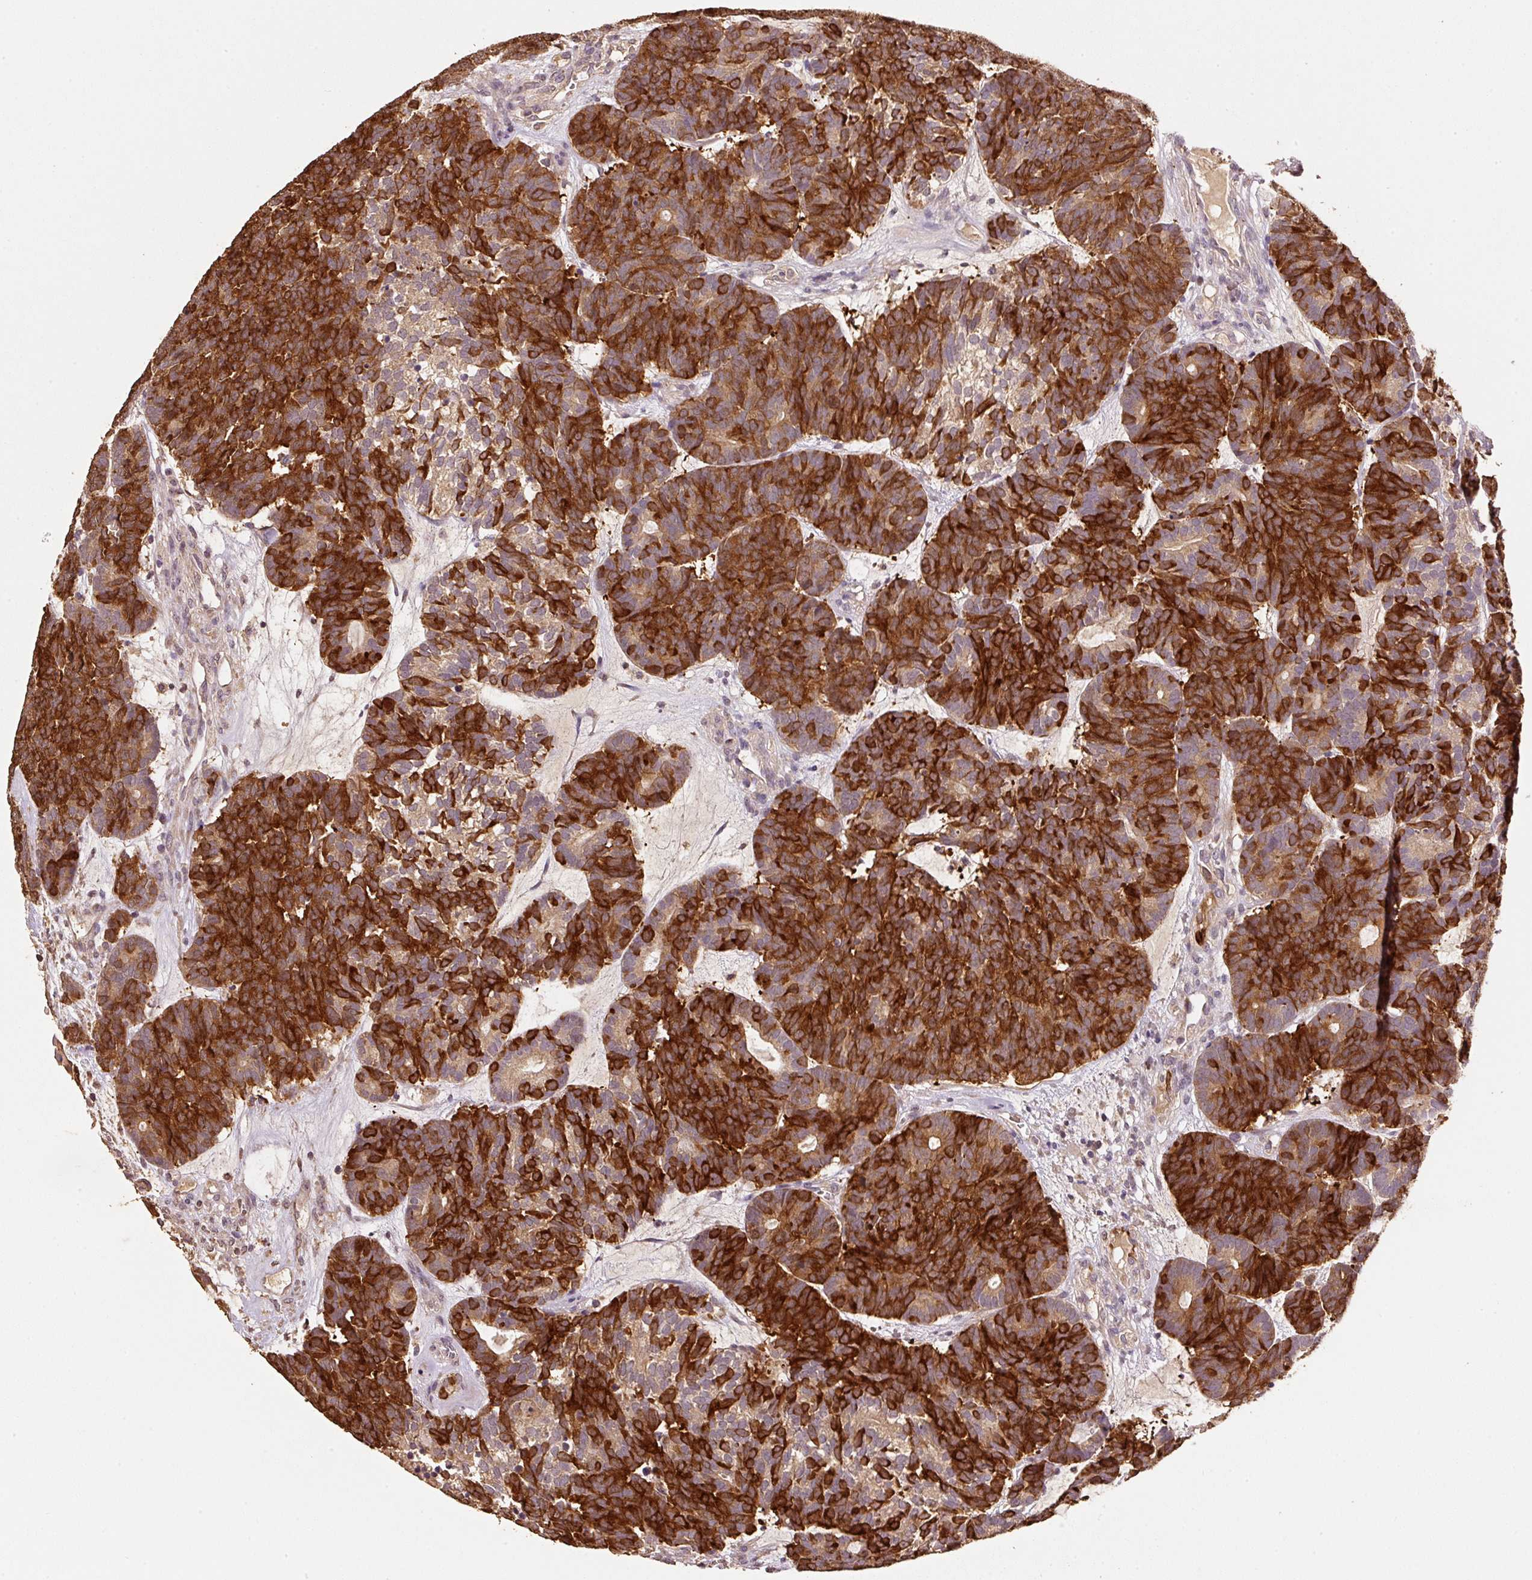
{"staining": {"intensity": "strong", "quantity": ">75%", "location": "cytoplasmic/membranous,nuclear"}, "tissue": "head and neck cancer", "cell_type": "Tumor cells", "image_type": "cancer", "snomed": [{"axis": "morphology", "description": "Adenocarcinoma, NOS"}, {"axis": "topography", "description": "Head-Neck"}], "caption": "Immunohistochemistry (IHC) staining of head and neck cancer, which exhibits high levels of strong cytoplasmic/membranous and nuclear staining in approximately >75% of tumor cells indicating strong cytoplasmic/membranous and nuclear protein expression. The staining was performed using DAB (brown) for protein detection and nuclei were counterstained in hematoxylin (blue).", "gene": "HERC2", "patient": {"sex": "female", "age": 81}}